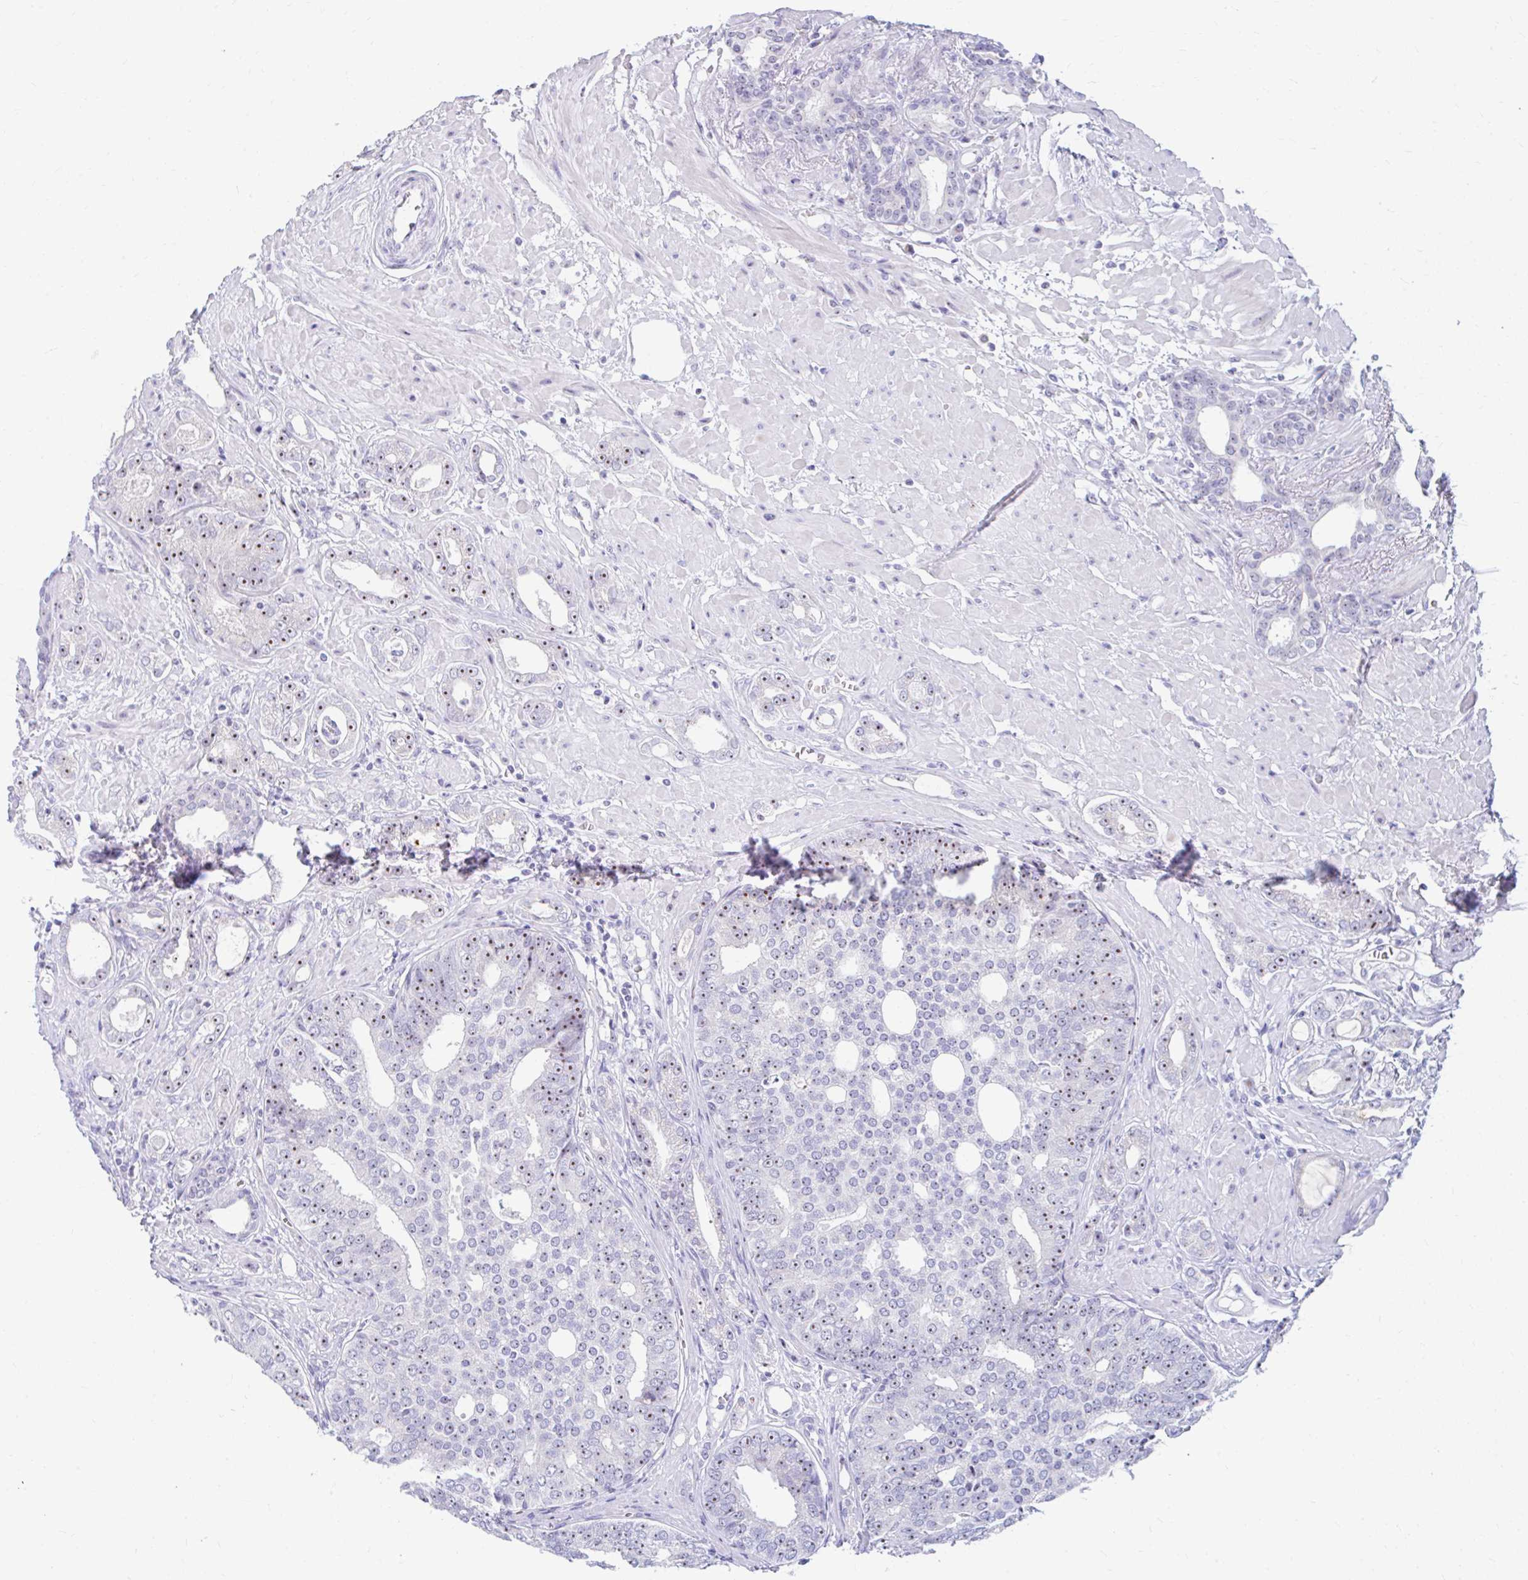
{"staining": {"intensity": "moderate", "quantity": ">75%", "location": "nuclear"}, "tissue": "prostate cancer", "cell_type": "Tumor cells", "image_type": "cancer", "snomed": [{"axis": "morphology", "description": "Adenocarcinoma, High grade"}, {"axis": "topography", "description": "Prostate"}], "caption": "High-magnification brightfield microscopy of prostate adenocarcinoma (high-grade) stained with DAB (3,3'-diaminobenzidine) (brown) and counterstained with hematoxylin (blue). tumor cells exhibit moderate nuclear positivity is identified in approximately>75% of cells.", "gene": "FTSJ3", "patient": {"sex": "male", "age": 71}}